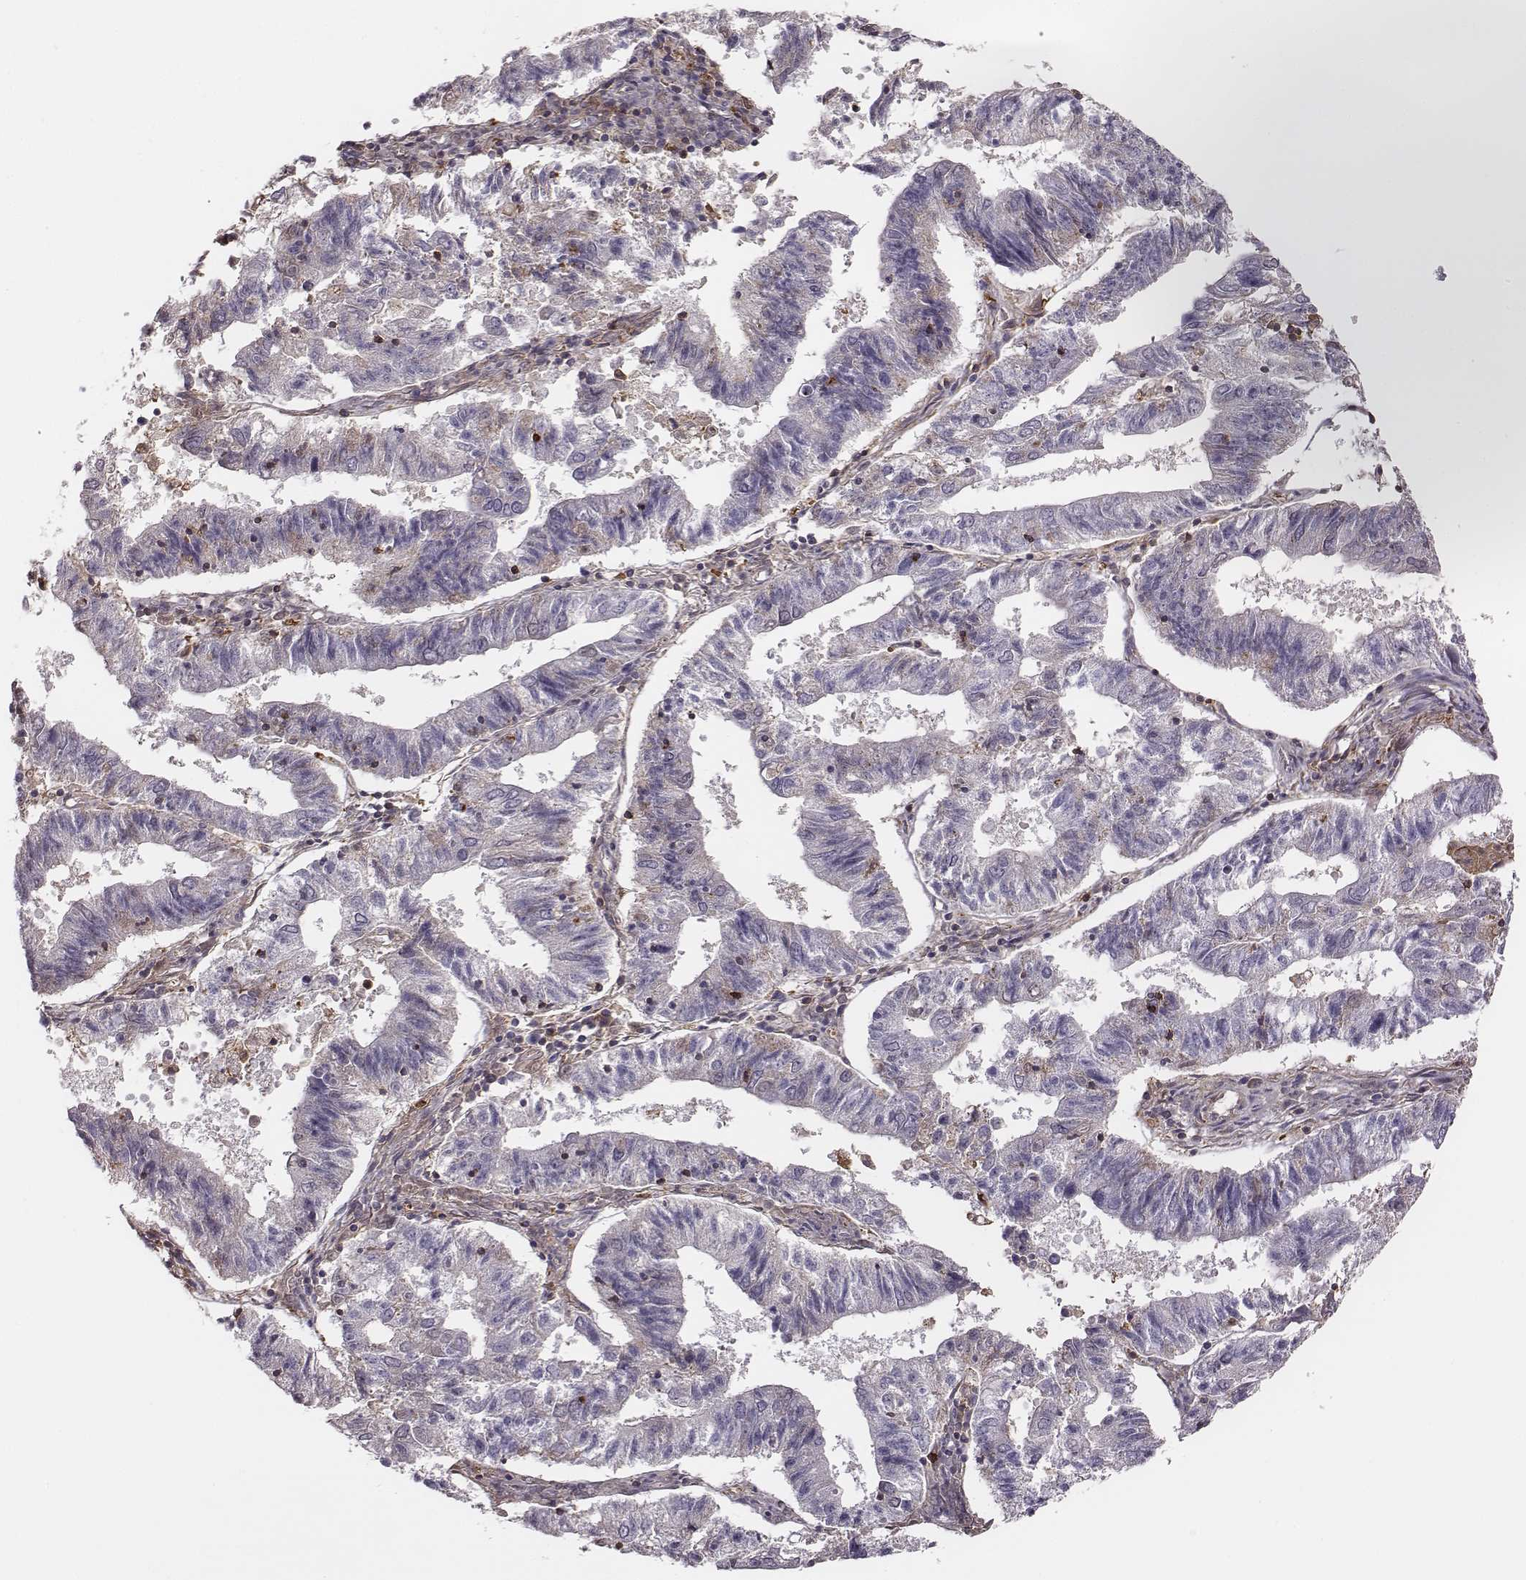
{"staining": {"intensity": "negative", "quantity": "none", "location": "none"}, "tissue": "endometrial cancer", "cell_type": "Tumor cells", "image_type": "cancer", "snomed": [{"axis": "morphology", "description": "Adenocarcinoma, NOS"}, {"axis": "topography", "description": "Endometrium"}], "caption": "This is a micrograph of immunohistochemistry staining of endometrial cancer, which shows no positivity in tumor cells.", "gene": "ZYX", "patient": {"sex": "female", "age": 82}}